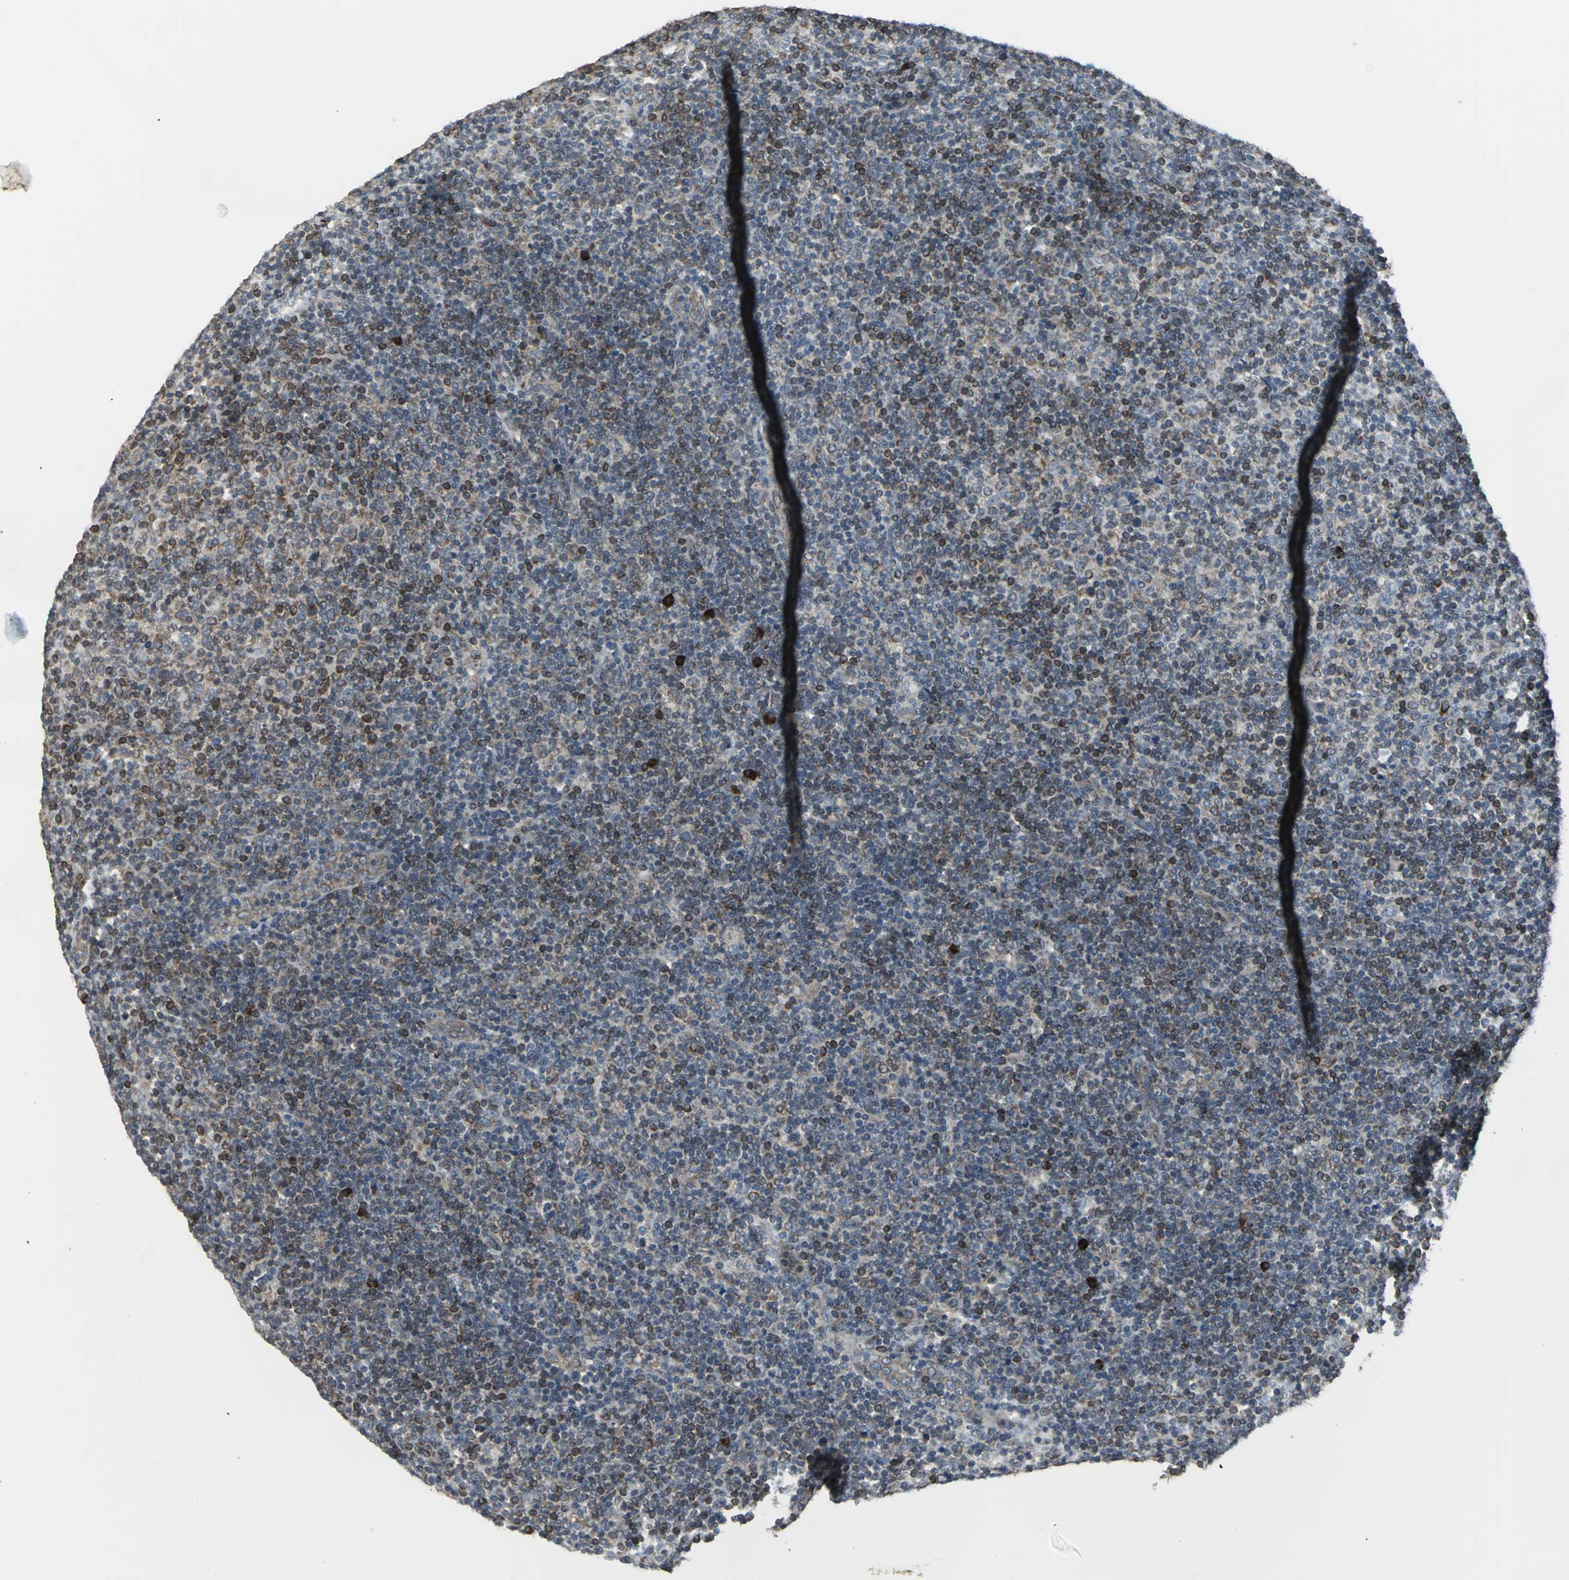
{"staining": {"intensity": "moderate", "quantity": "<25%", "location": "cytoplasmic/membranous"}, "tissue": "lymphoma", "cell_type": "Tumor cells", "image_type": "cancer", "snomed": [{"axis": "morphology", "description": "Malignant lymphoma, non-Hodgkin's type, Low grade"}, {"axis": "topography", "description": "Lymph node"}], "caption": "Lymphoma stained for a protein (brown) displays moderate cytoplasmic/membranous positive positivity in approximately <25% of tumor cells.", "gene": "SYVN1", "patient": {"sex": "male", "age": 70}}